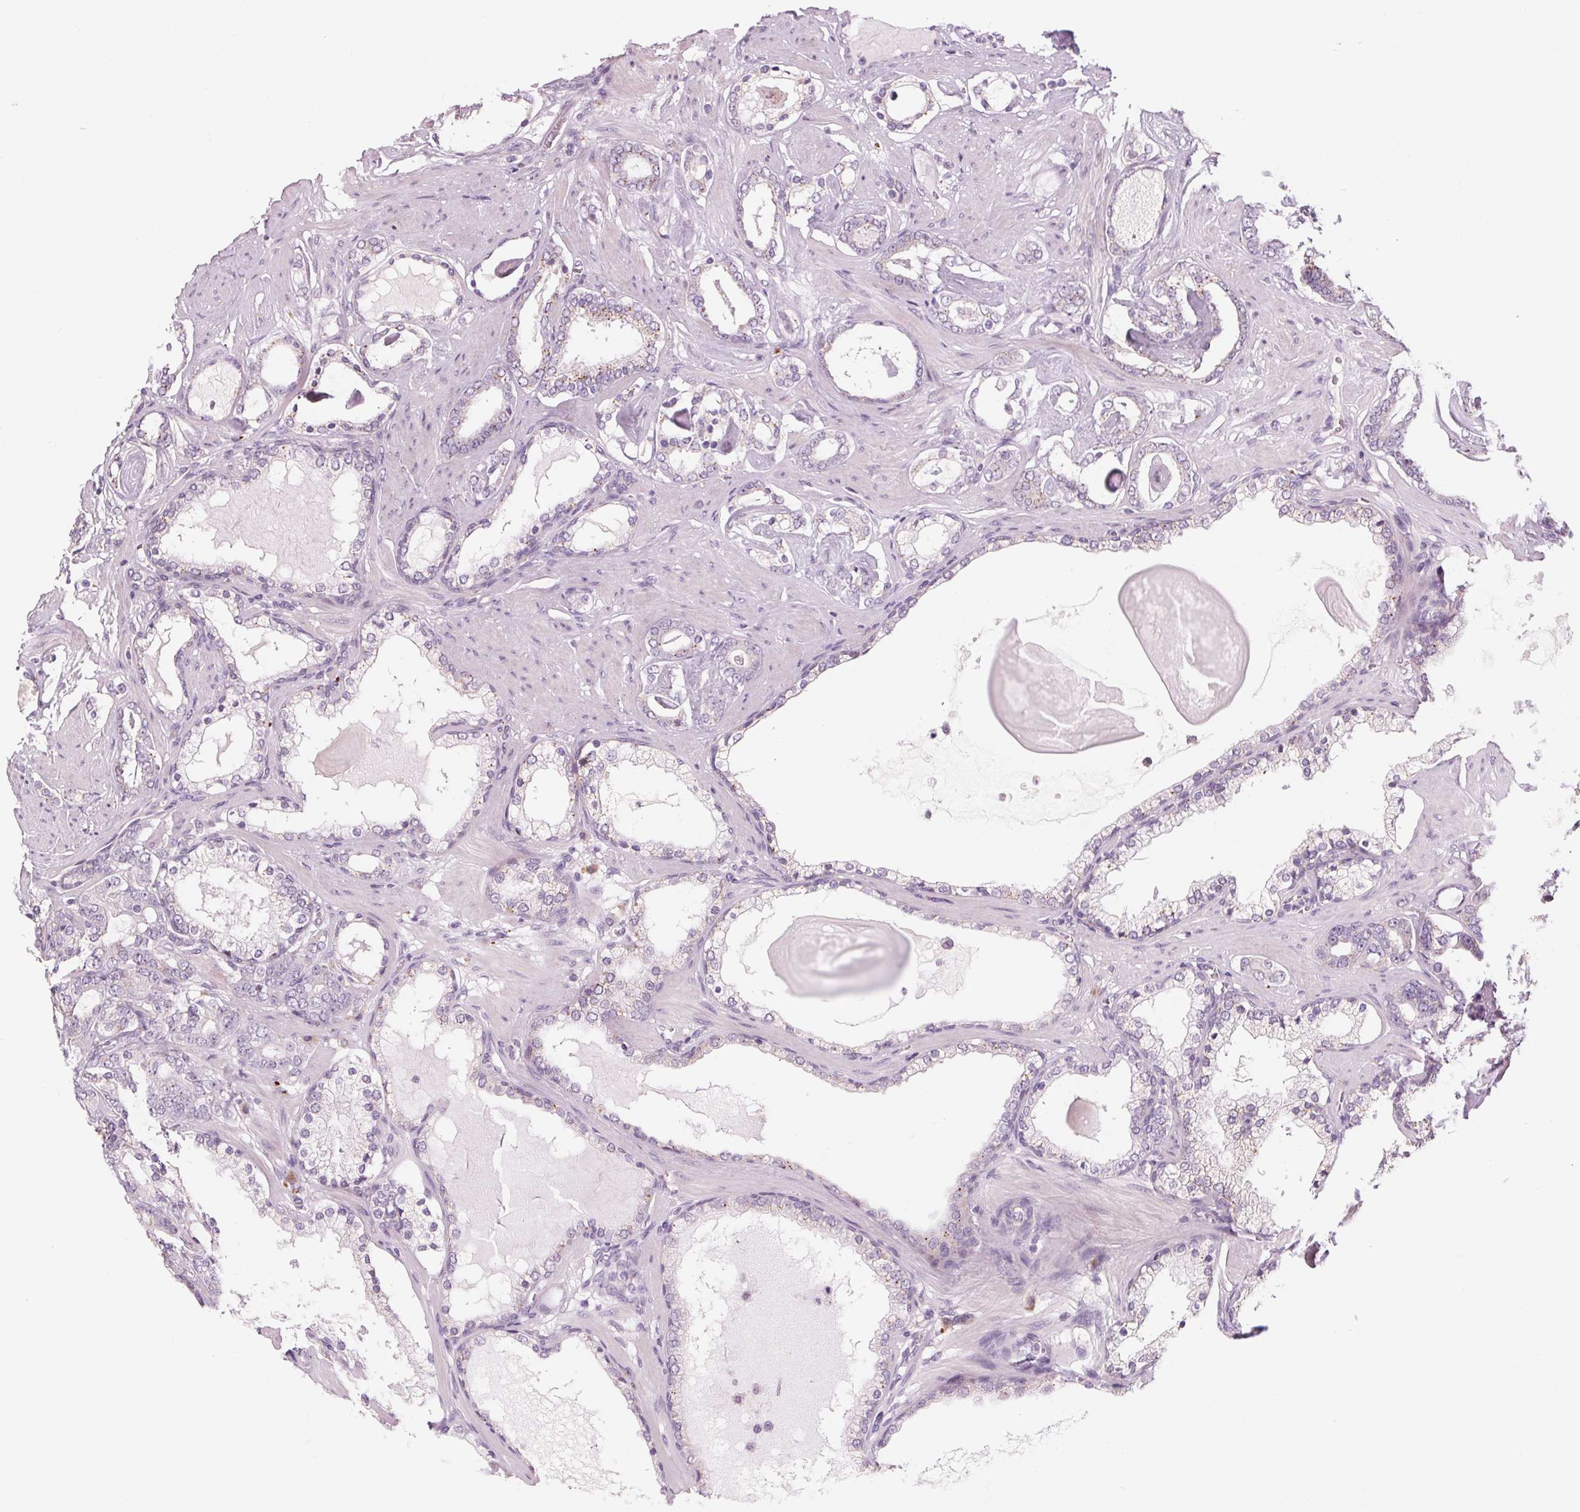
{"staining": {"intensity": "moderate", "quantity": "<25%", "location": "cytoplasmic/membranous"}, "tissue": "prostate cancer", "cell_type": "Tumor cells", "image_type": "cancer", "snomed": [{"axis": "morphology", "description": "Adenocarcinoma, High grade"}, {"axis": "topography", "description": "Prostate"}], "caption": "Prostate cancer stained with a protein marker shows moderate staining in tumor cells.", "gene": "SAMD5", "patient": {"sex": "male", "age": 63}}